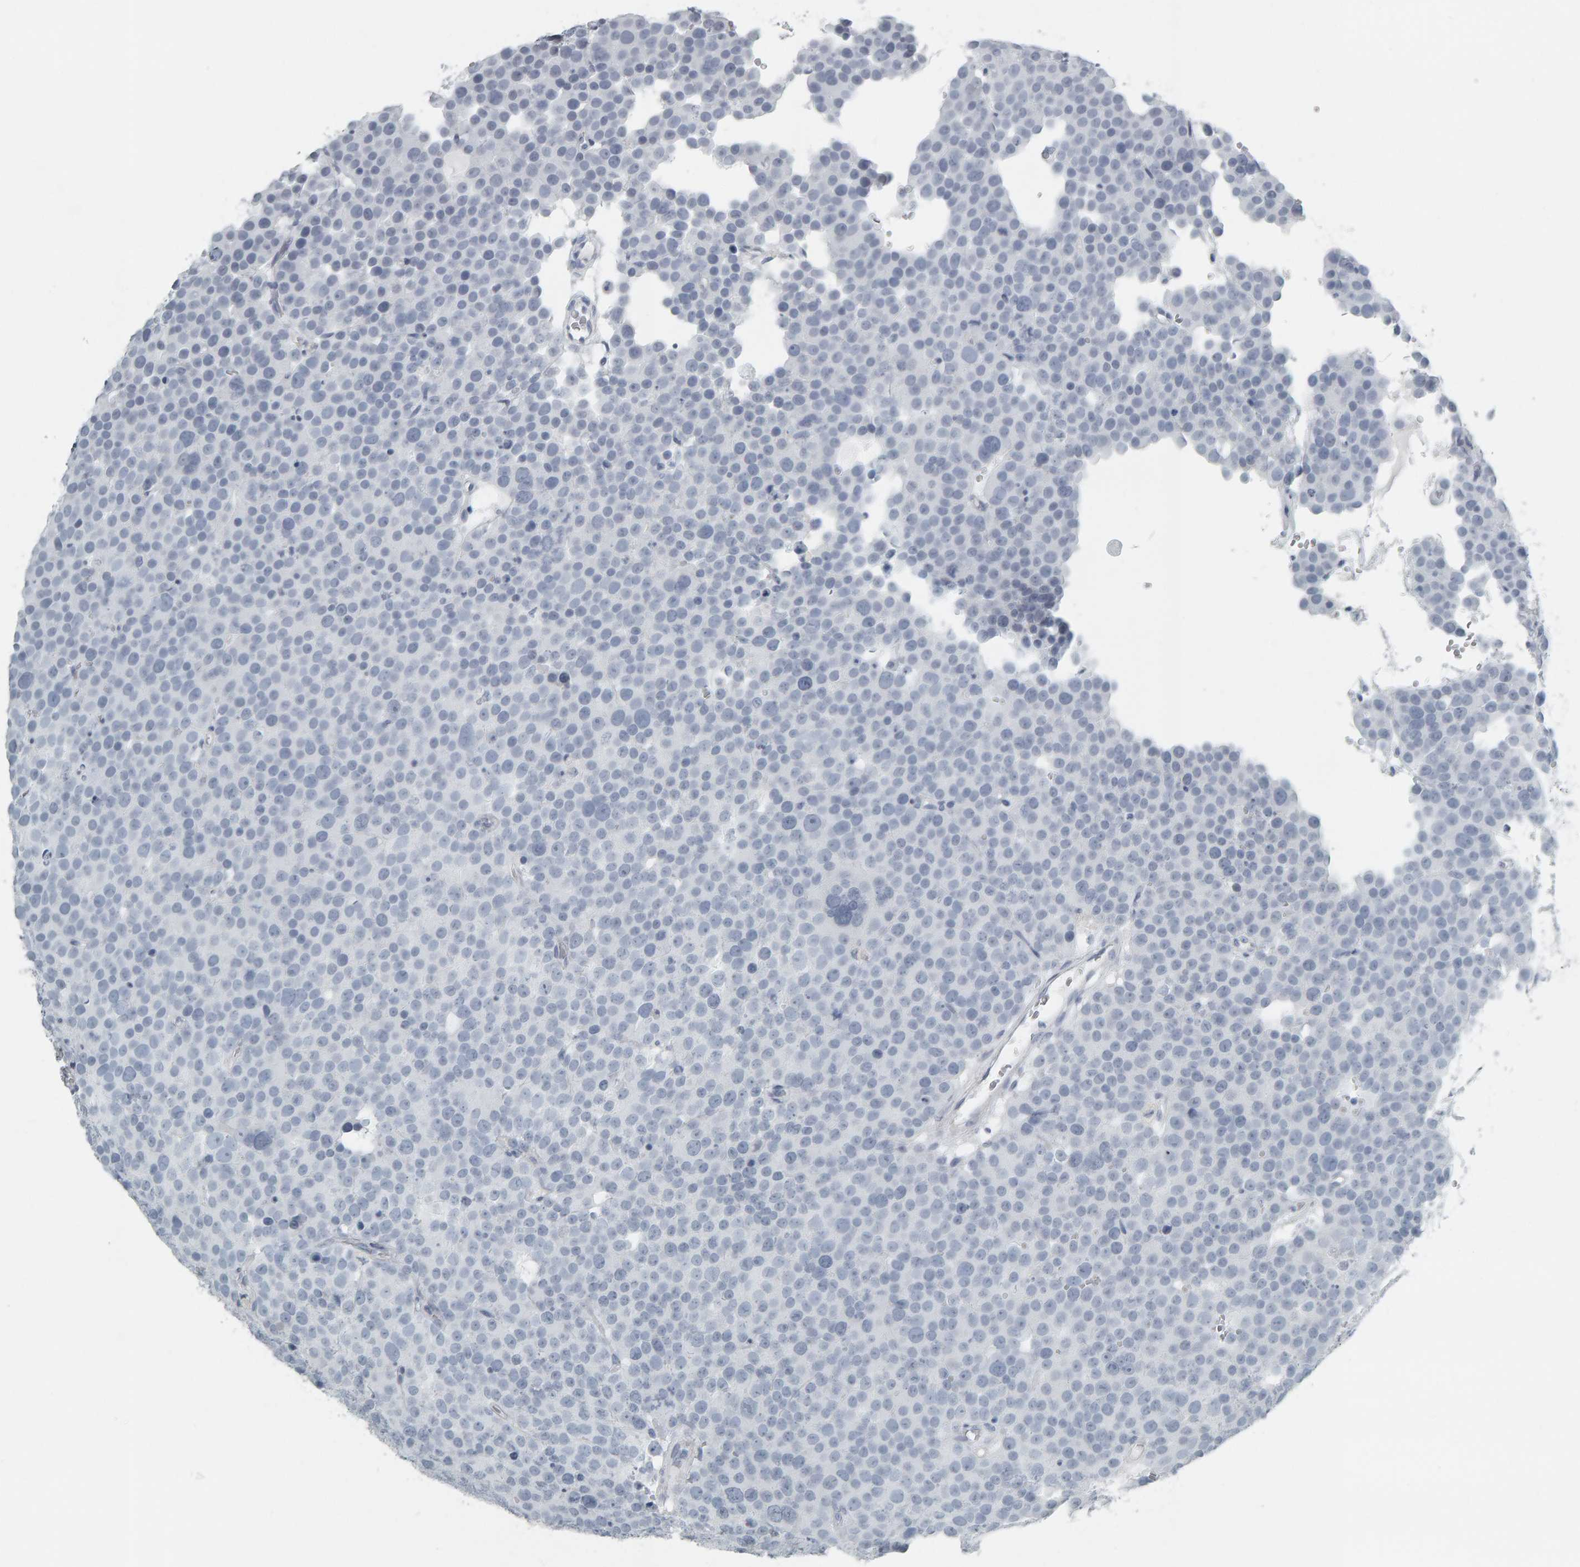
{"staining": {"intensity": "negative", "quantity": "none", "location": "none"}, "tissue": "testis cancer", "cell_type": "Tumor cells", "image_type": "cancer", "snomed": [{"axis": "morphology", "description": "Seminoma, NOS"}, {"axis": "topography", "description": "Testis"}], "caption": "Immunohistochemistry of human testis seminoma demonstrates no staining in tumor cells. (Stains: DAB (3,3'-diaminobenzidine) IHC with hematoxylin counter stain, Microscopy: brightfield microscopy at high magnification).", "gene": "PYY", "patient": {"sex": "male", "age": 71}}